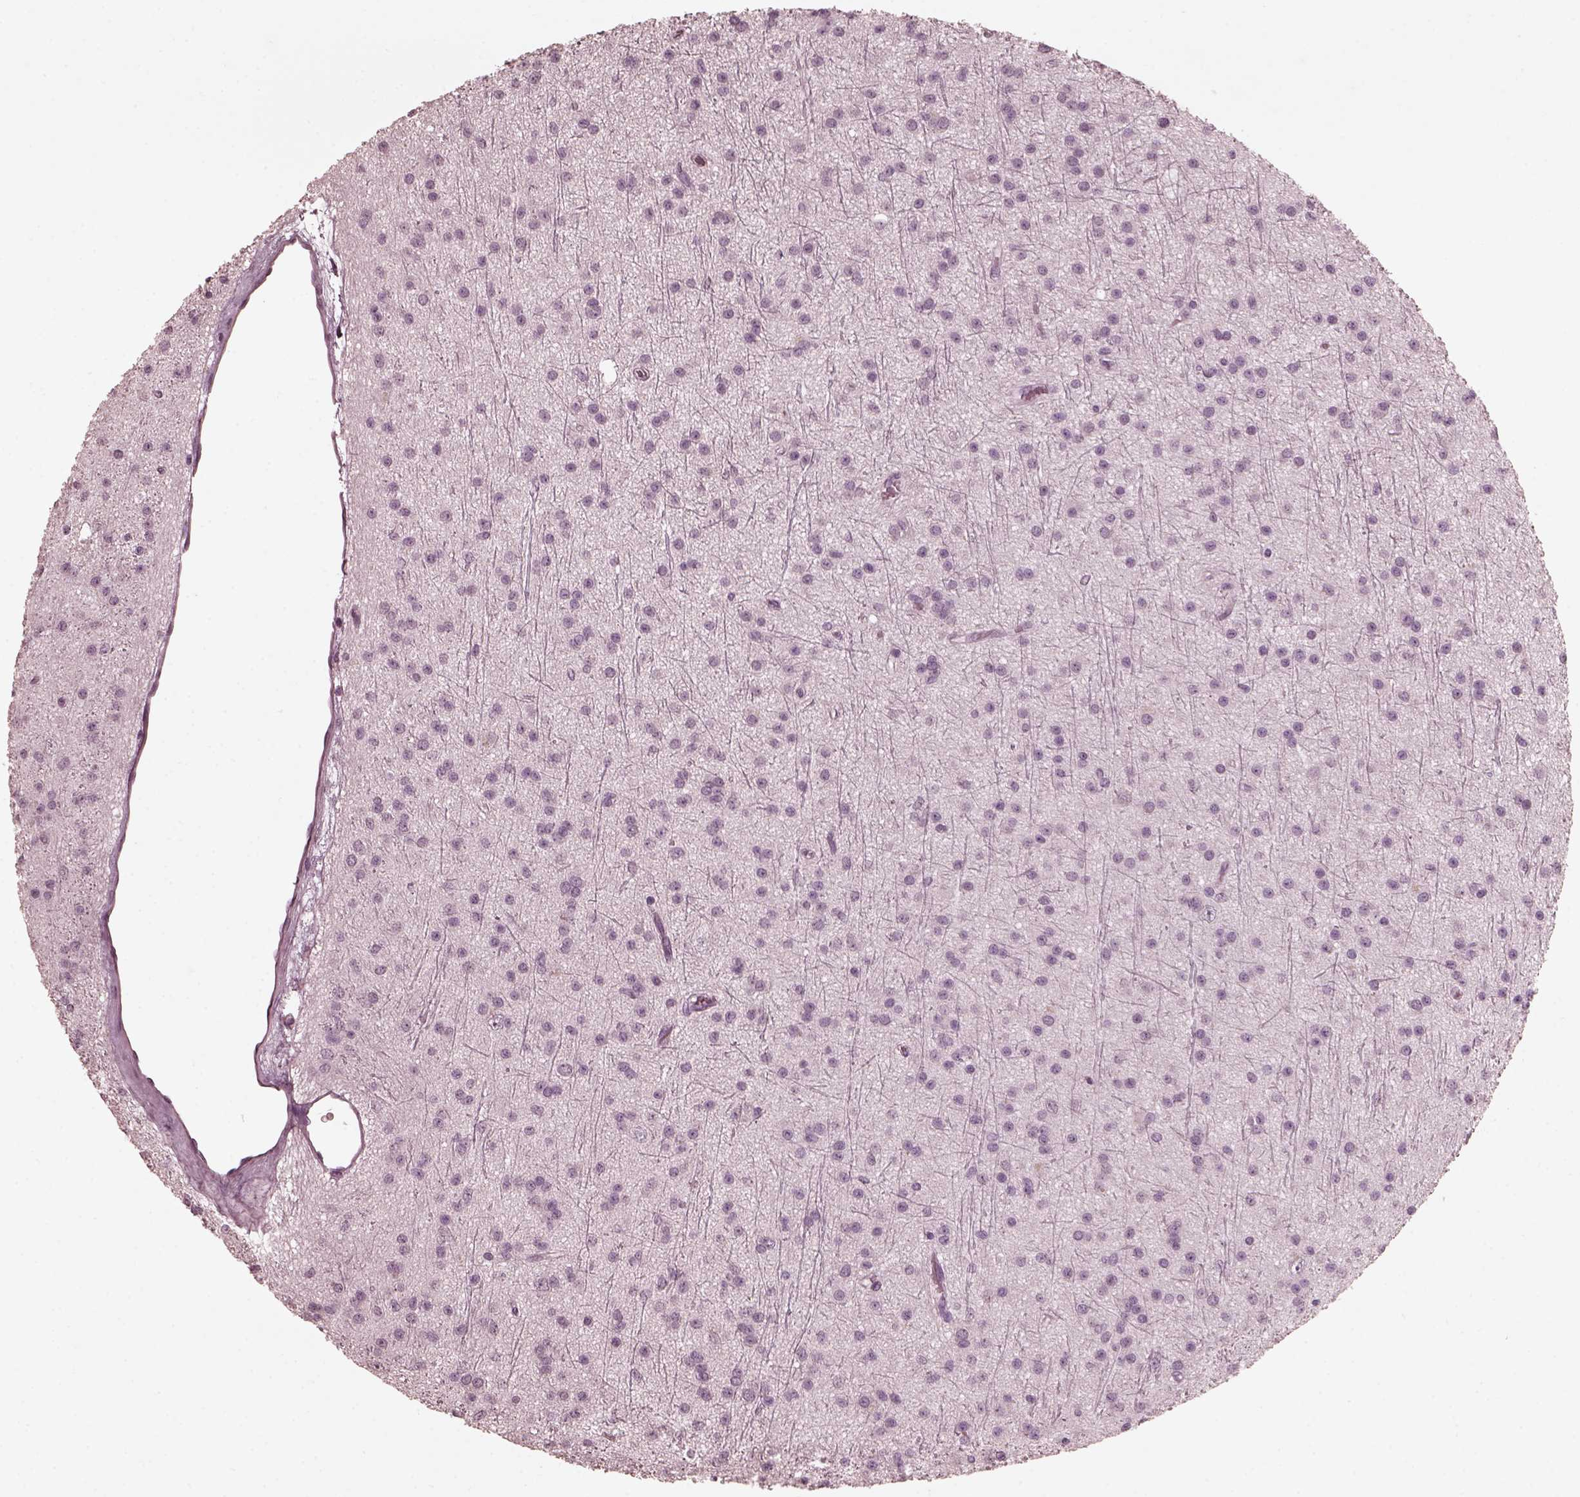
{"staining": {"intensity": "negative", "quantity": "none", "location": "none"}, "tissue": "glioma", "cell_type": "Tumor cells", "image_type": "cancer", "snomed": [{"axis": "morphology", "description": "Glioma, malignant, Low grade"}, {"axis": "topography", "description": "Brain"}], "caption": "Tumor cells show no significant positivity in malignant glioma (low-grade).", "gene": "CGA", "patient": {"sex": "male", "age": 27}}